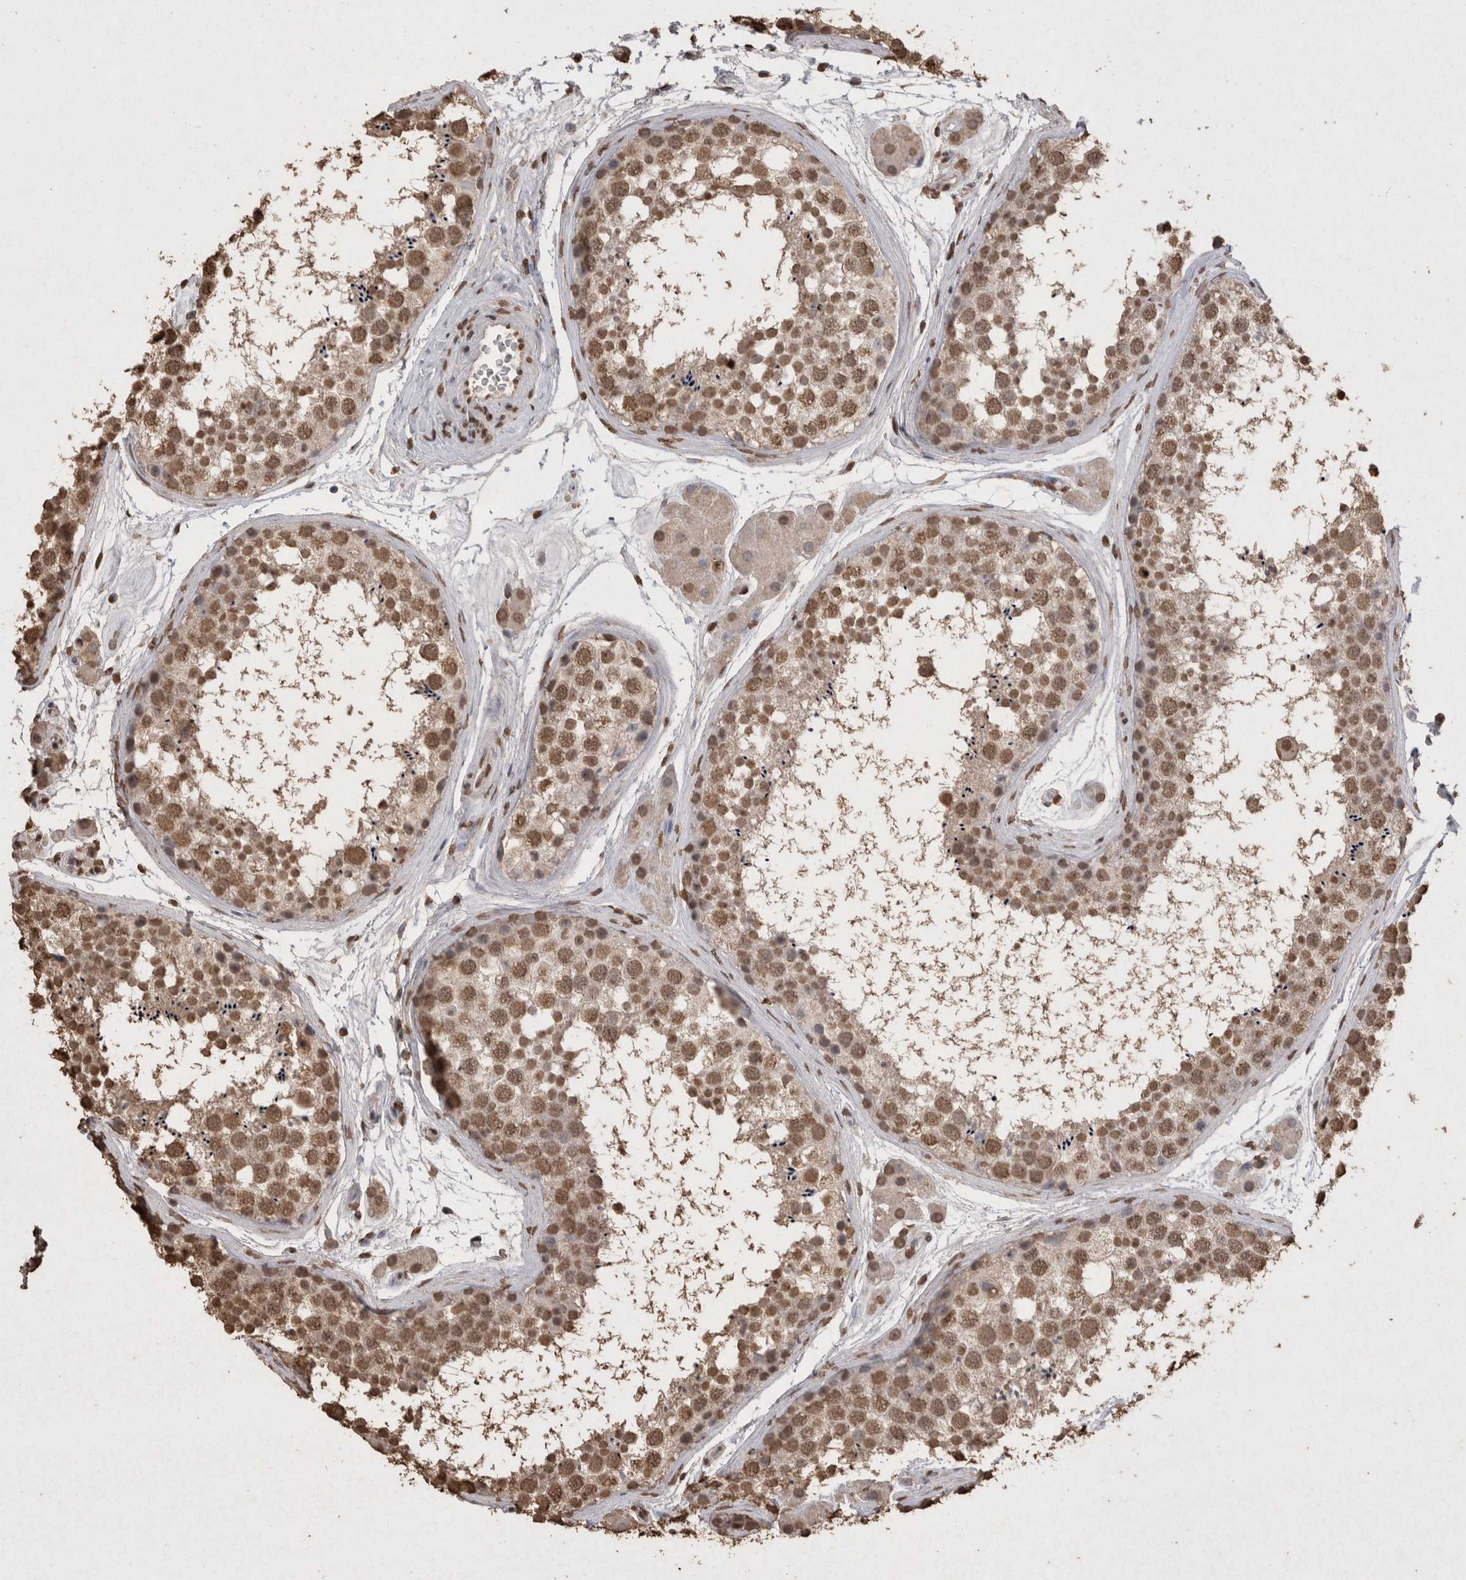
{"staining": {"intensity": "moderate", "quantity": ">75%", "location": "nuclear"}, "tissue": "testis", "cell_type": "Cells in seminiferous ducts", "image_type": "normal", "snomed": [{"axis": "morphology", "description": "Normal tissue, NOS"}, {"axis": "topography", "description": "Testis"}], "caption": "Testis was stained to show a protein in brown. There is medium levels of moderate nuclear staining in approximately >75% of cells in seminiferous ducts. The protein is shown in brown color, while the nuclei are stained blue.", "gene": "POU5F1", "patient": {"sex": "male", "age": 56}}